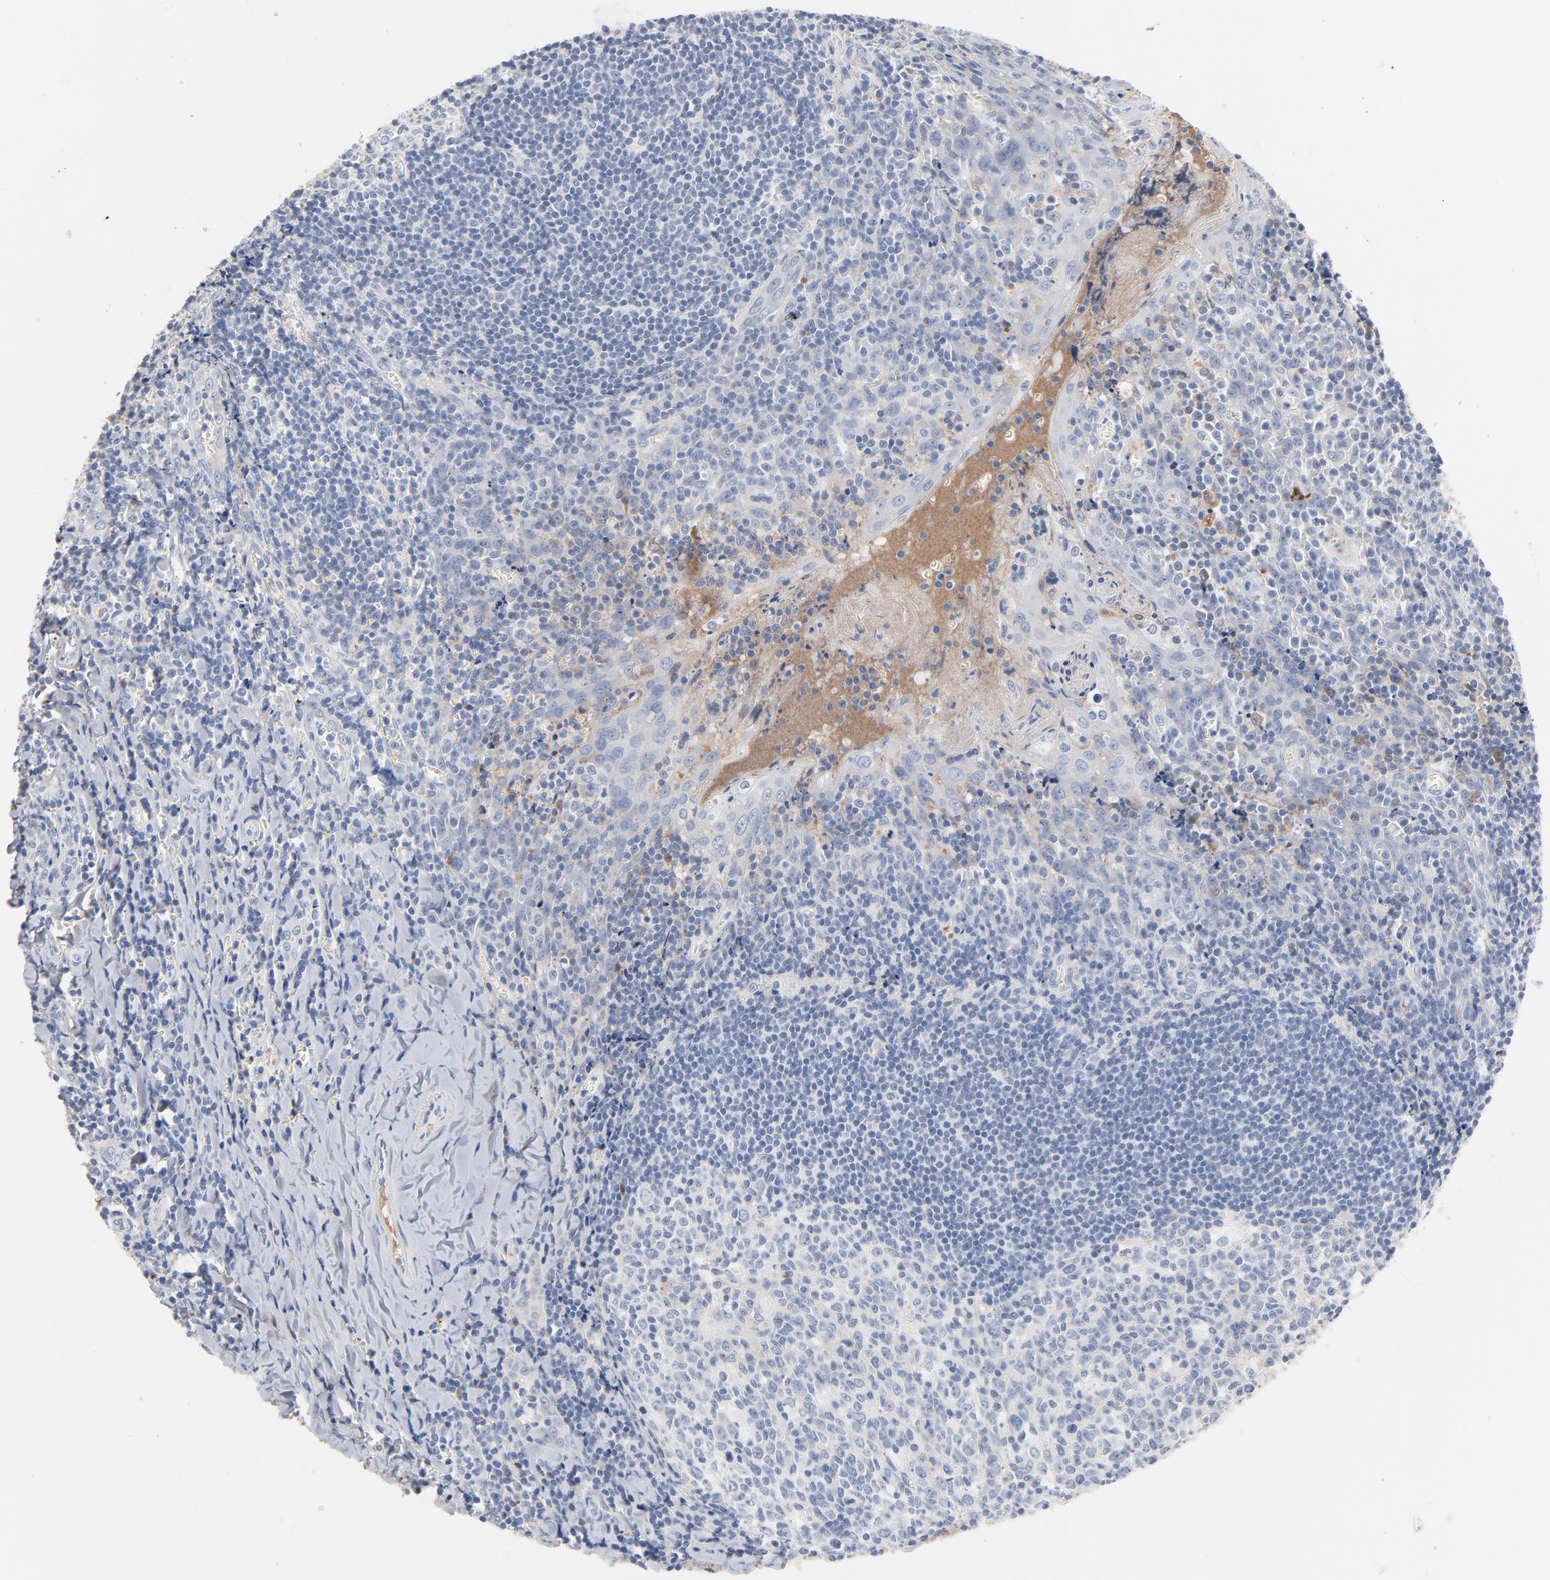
{"staining": {"intensity": "negative", "quantity": "none", "location": "none"}, "tissue": "tonsil", "cell_type": "Germinal center cells", "image_type": "normal", "snomed": [{"axis": "morphology", "description": "Normal tissue, NOS"}, {"axis": "topography", "description": "Tonsil"}], "caption": "High power microscopy image of an IHC micrograph of normal tonsil, revealing no significant staining in germinal center cells.", "gene": "SERPINA4", "patient": {"sex": "male", "age": 20}}